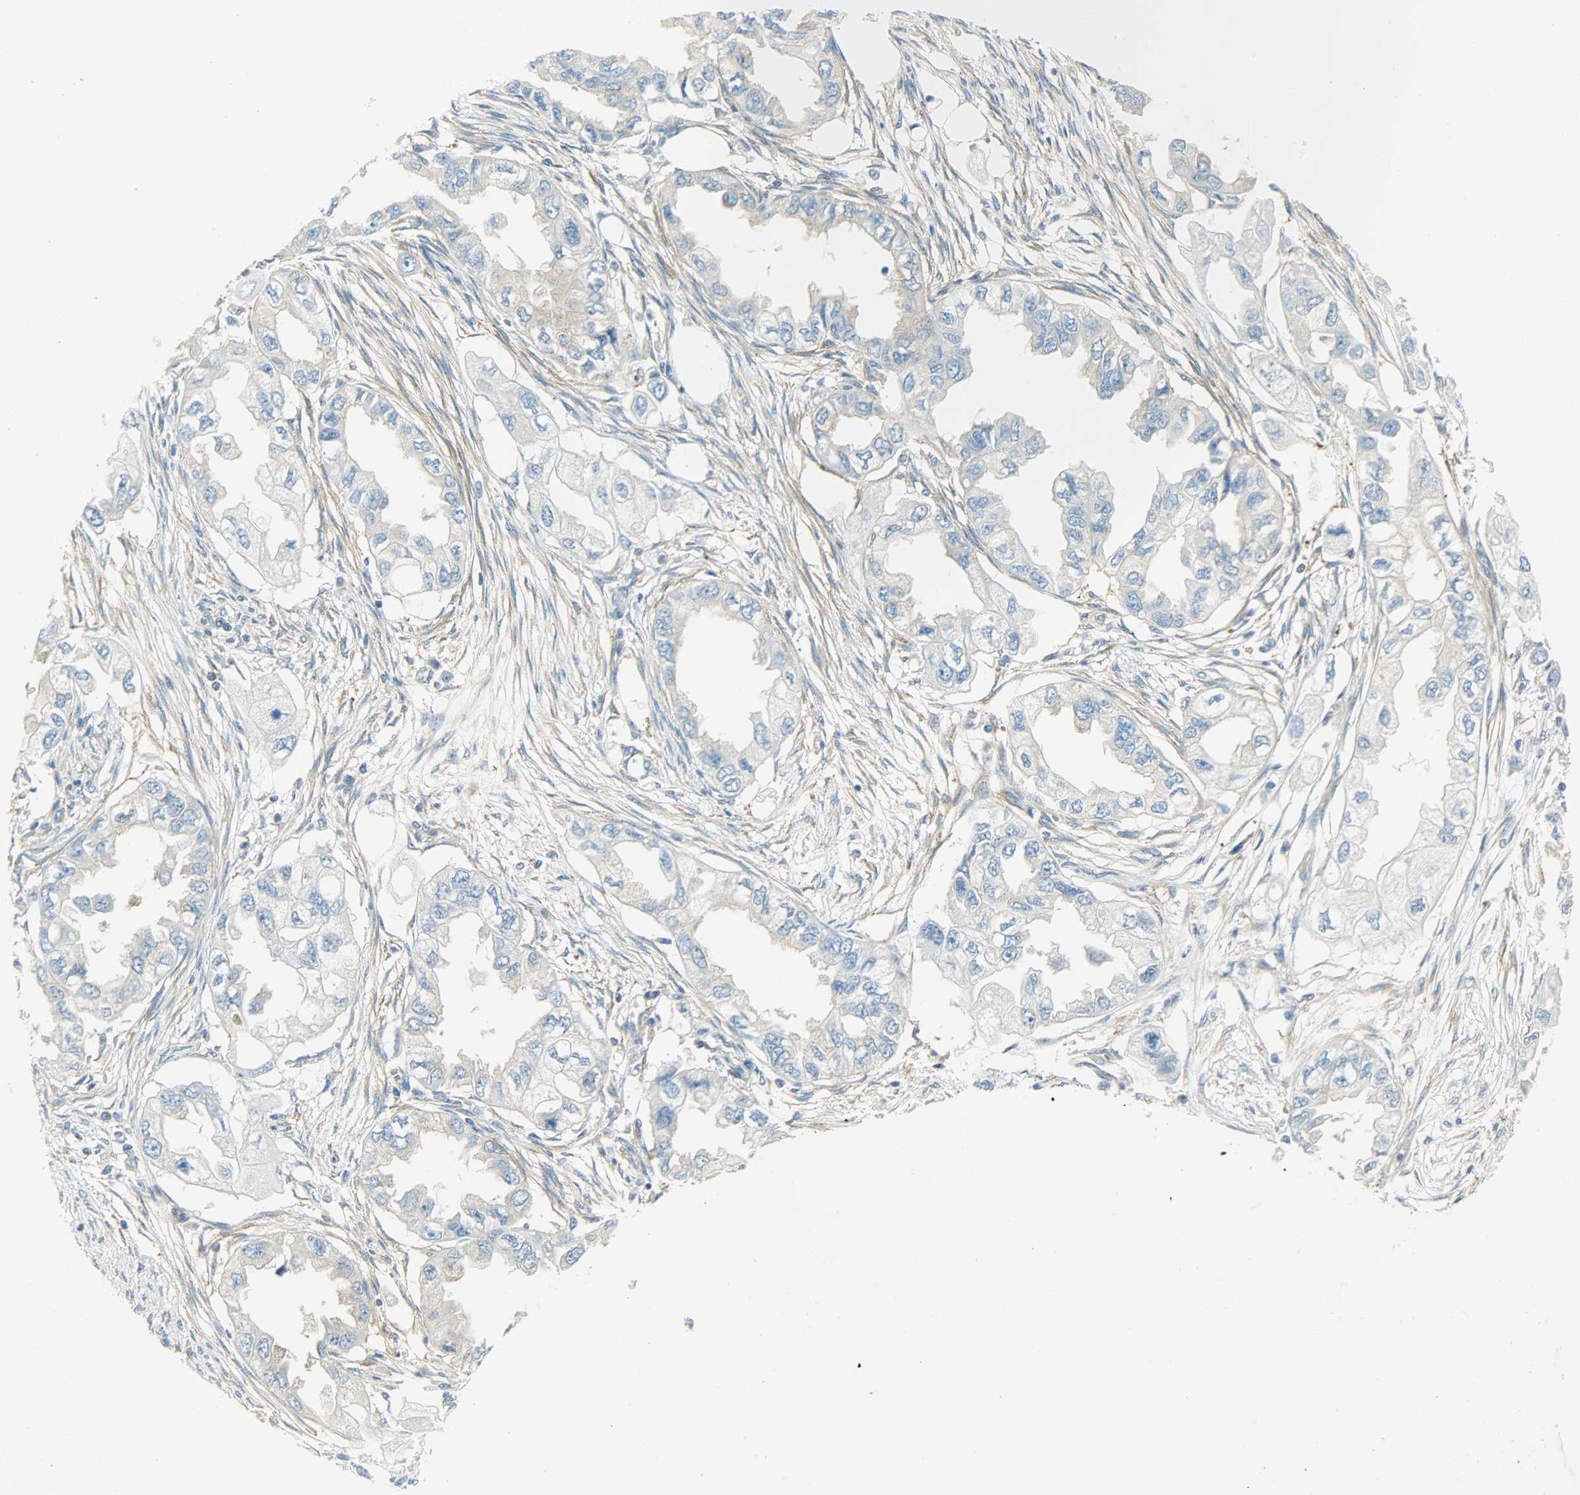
{"staining": {"intensity": "negative", "quantity": "none", "location": "none"}, "tissue": "endometrial cancer", "cell_type": "Tumor cells", "image_type": "cancer", "snomed": [{"axis": "morphology", "description": "Adenocarcinoma, NOS"}, {"axis": "topography", "description": "Endometrium"}], "caption": "Protein analysis of endometrial adenocarcinoma exhibits no significant positivity in tumor cells. The staining is performed using DAB (3,3'-diaminobenzidine) brown chromogen with nuclei counter-stained in using hematoxylin.", "gene": "TSC22D2", "patient": {"sex": "female", "age": 67}}